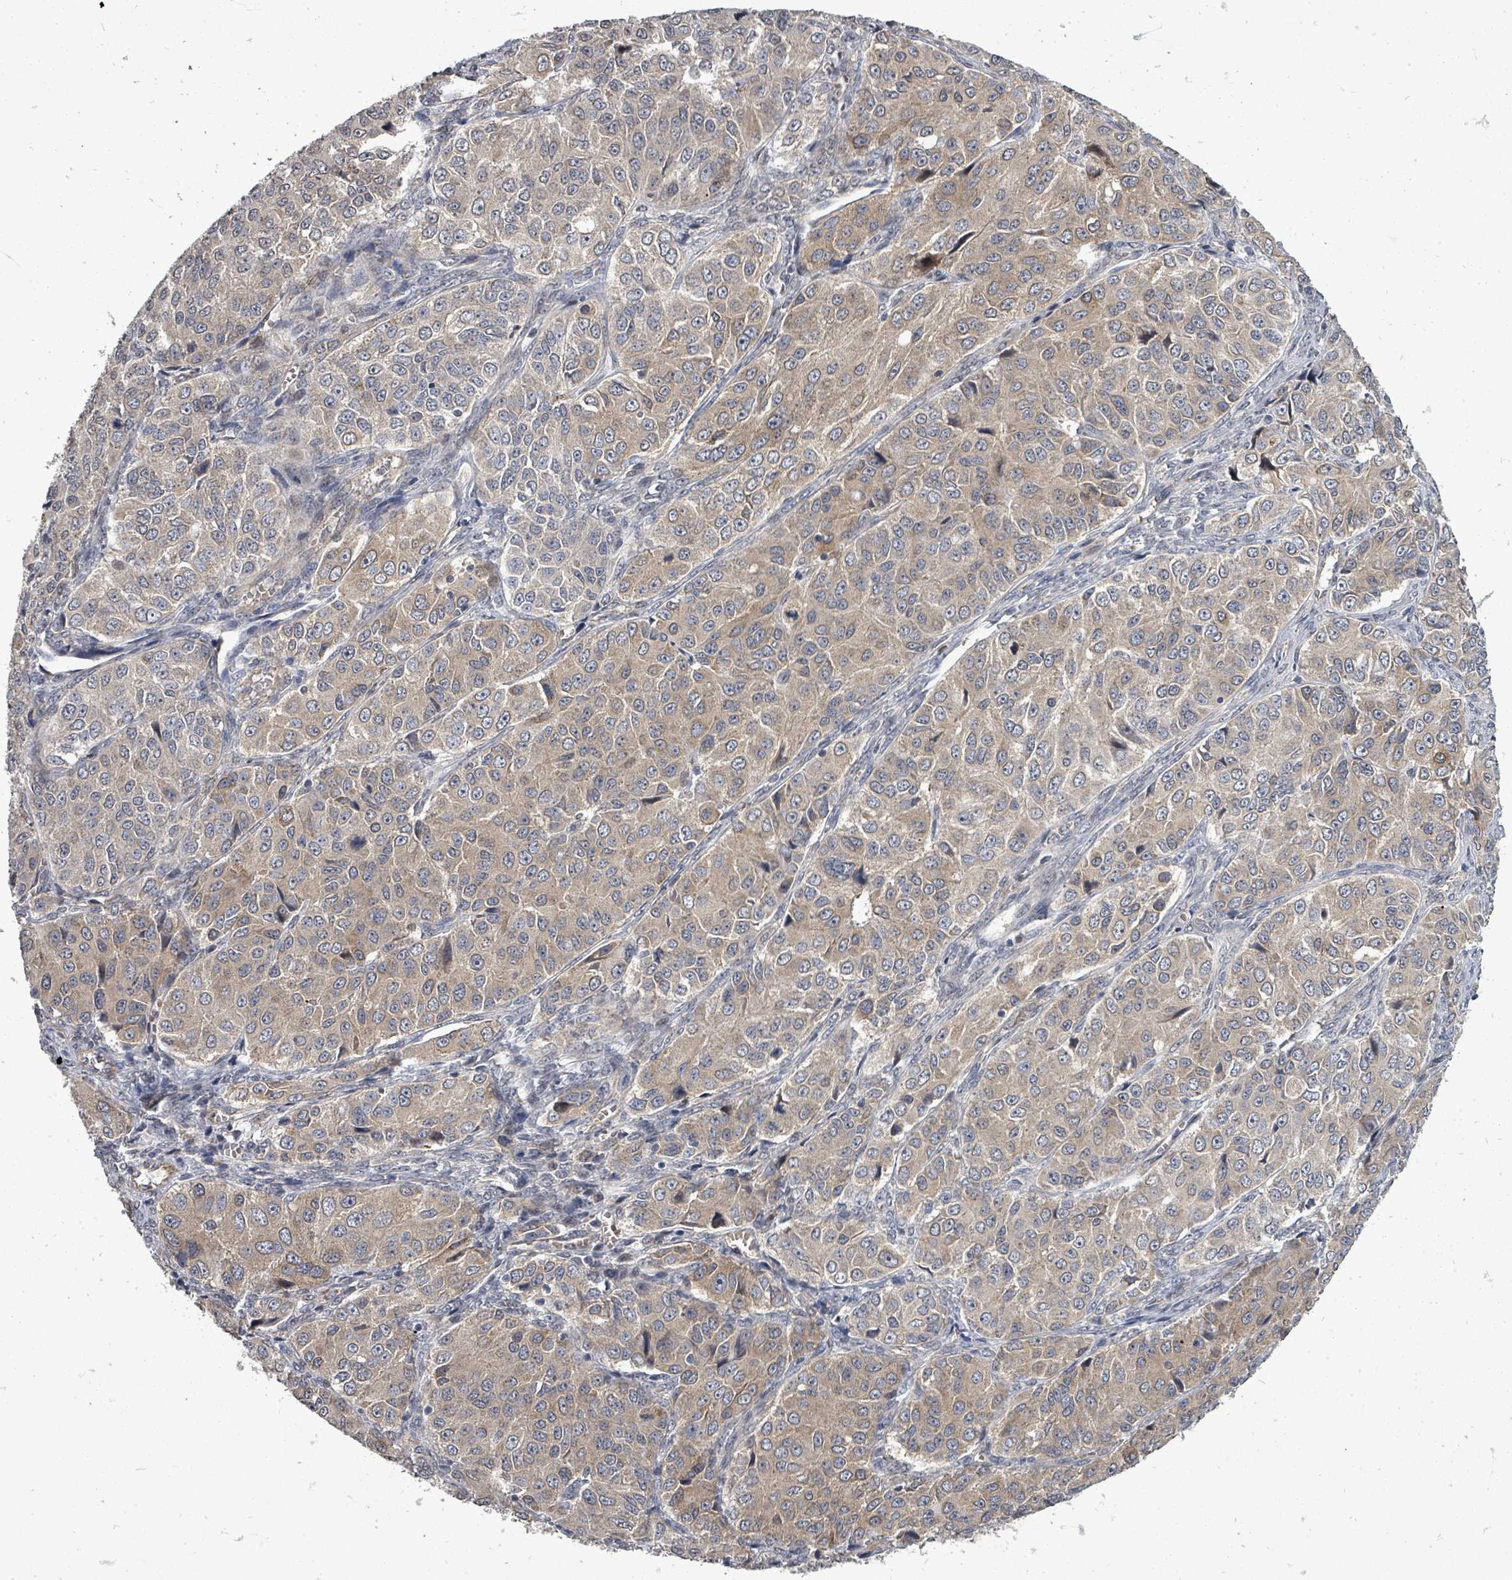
{"staining": {"intensity": "weak", "quantity": "25%-75%", "location": "cytoplasmic/membranous"}, "tissue": "ovarian cancer", "cell_type": "Tumor cells", "image_type": "cancer", "snomed": [{"axis": "morphology", "description": "Carcinoma, endometroid"}, {"axis": "topography", "description": "Ovary"}], "caption": "Ovarian cancer stained for a protein demonstrates weak cytoplasmic/membranous positivity in tumor cells. The protein of interest is stained brown, and the nuclei are stained in blue (DAB IHC with brightfield microscopy, high magnification).", "gene": "RALGAPB", "patient": {"sex": "female", "age": 51}}